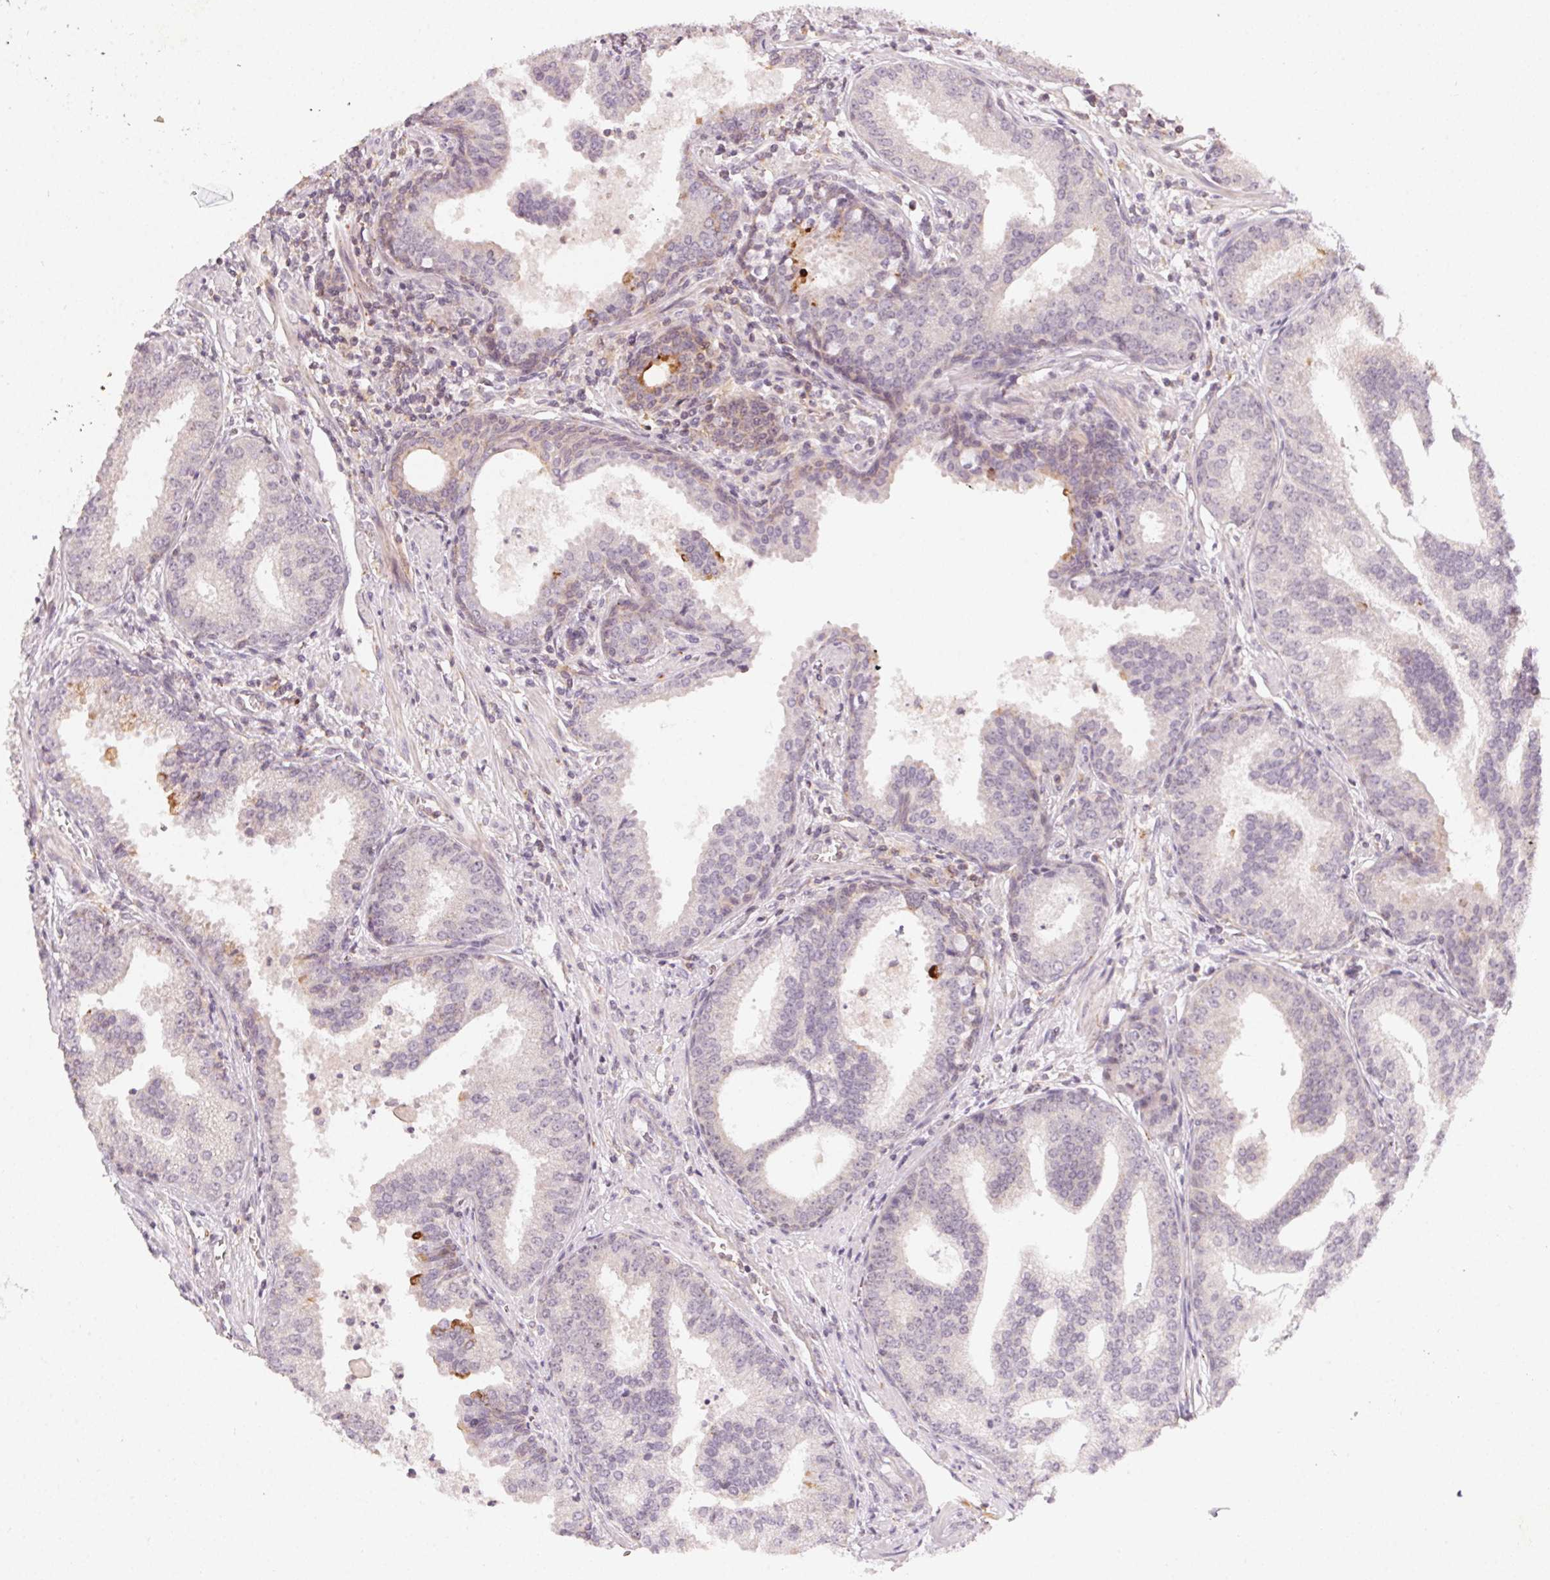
{"staining": {"intensity": "weak", "quantity": "<25%", "location": "cytoplasmic/membranous"}, "tissue": "prostate cancer", "cell_type": "Tumor cells", "image_type": "cancer", "snomed": [{"axis": "morphology", "description": "Adenocarcinoma, NOS"}, {"axis": "topography", "description": "Prostate"}], "caption": "Tumor cells show no significant protein expression in prostate cancer. Nuclei are stained in blue.", "gene": "NCOA4", "patient": {"sex": "male", "age": 64}}